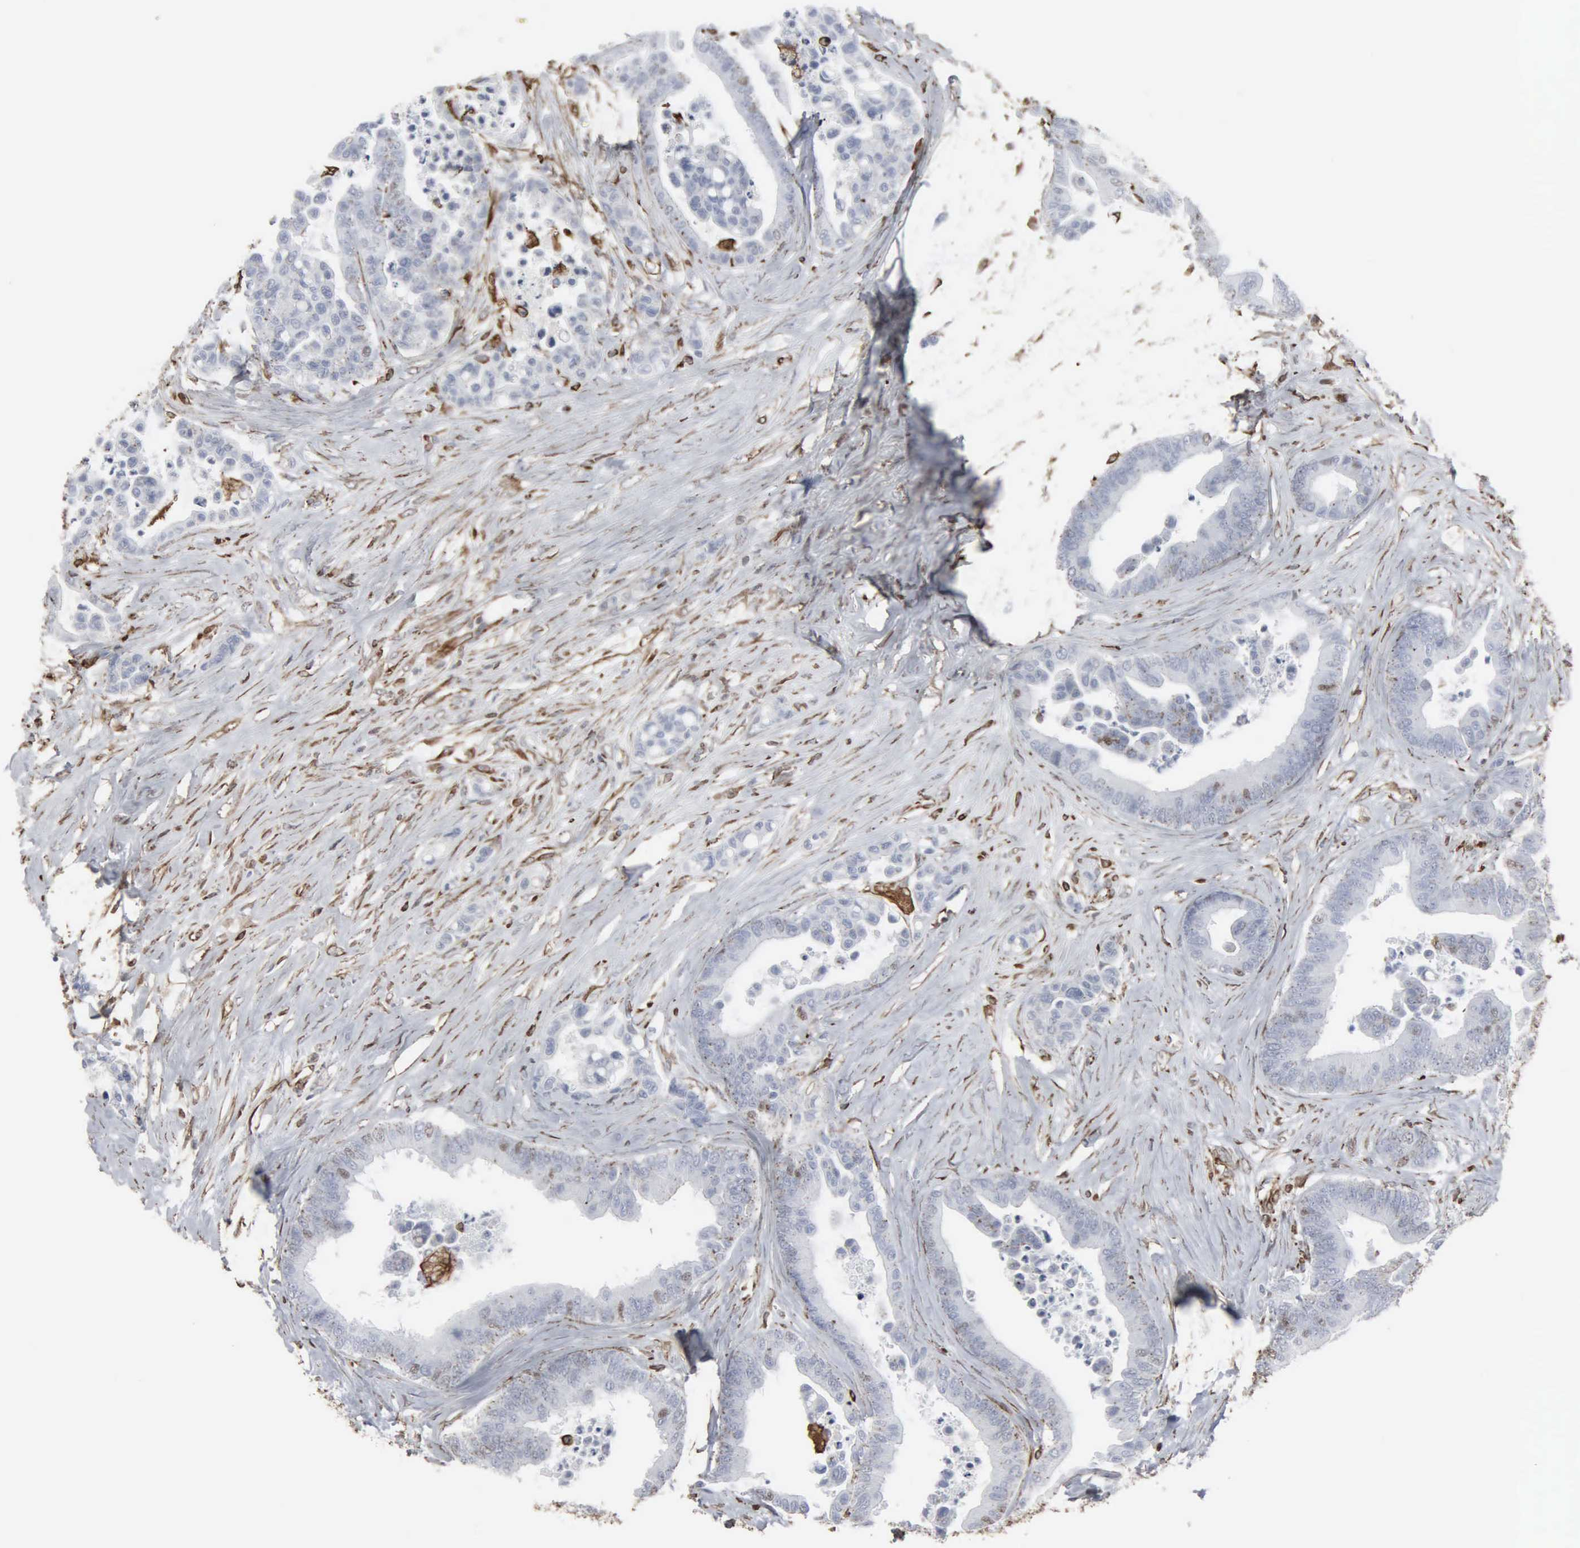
{"staining": {"intensity": "weak", "quantity": "25%-75%", "location": "nuclear"}, "tissue": "colorectal cancer", "cell_type": "Tumor cells", "image_type": "cancer", "snomed": [{"axis": "morphology", "description": "Adenocarcinoma, NOS"}, {"axis": "topography", "description": "Colon"}], "caption": "This micrograph shows immunohistochemistry staining of human colorectal cancer (adenocarcinoma), with low weak nuclear staining in about 25%-75% of tumor cells.", "gene": "CCNE1", "patient": {"sex": "male", "age": 82}}